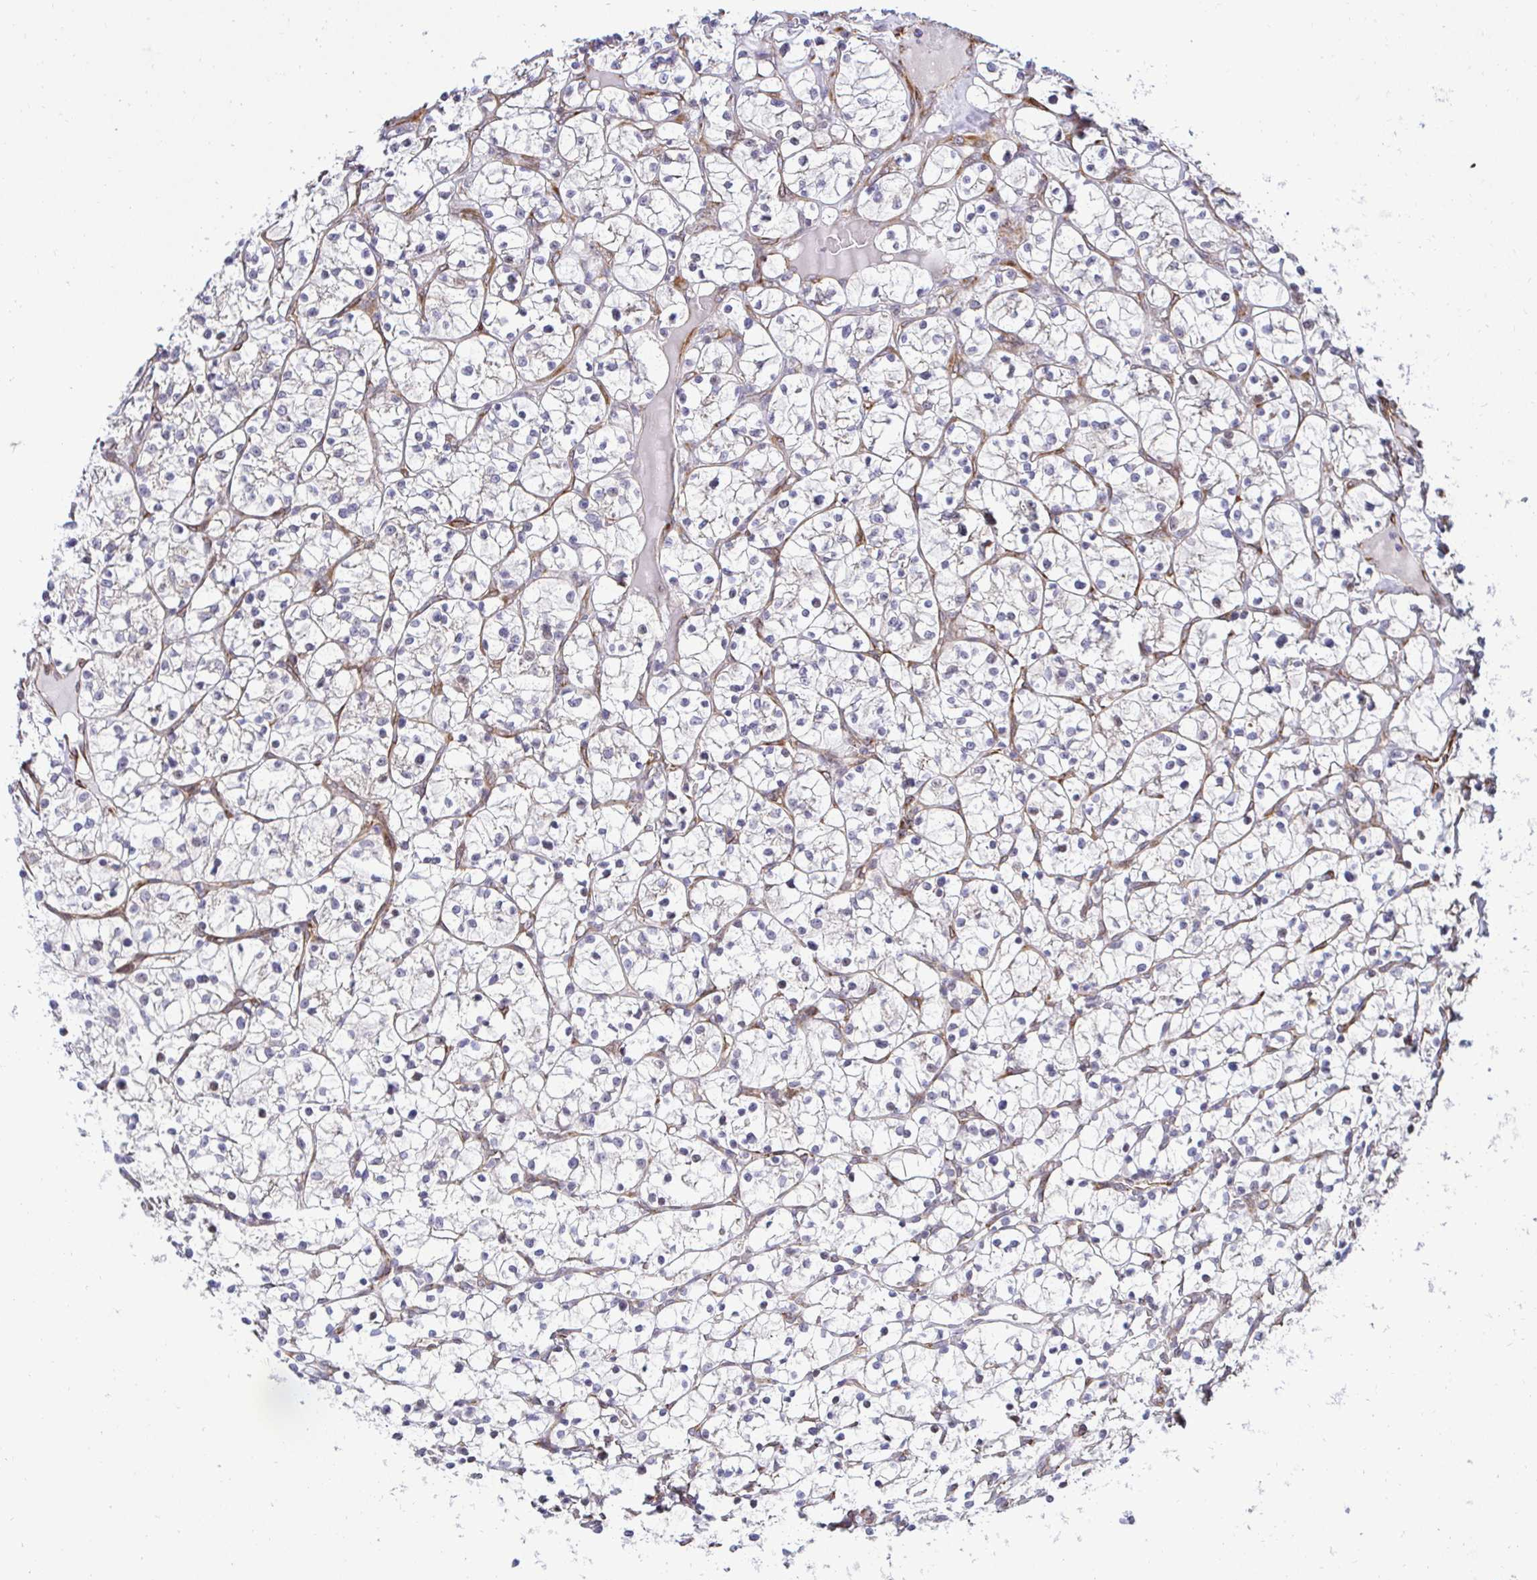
{"staining": {"intensity": "weak", "quantity": "<25%", "location": "cytoplasmic/membranous"}, "tissue": "renal cancer", "cell_type": "Tumor cells", "image_type": "cancer", "snomed": [{"axis": "morphology", "description": "Adenocarcinoma, NOS"}, {"axis": "topography", "description": "Kidney"}], "caption": "High magnification brightfield microscopy of renal cancer stained with DAB (brown) and counterstained with hematoxylin (blue): tumor cells show no significant expression.", "gene": "HPS1", "patient": {"sex": "female", "age": 64}}